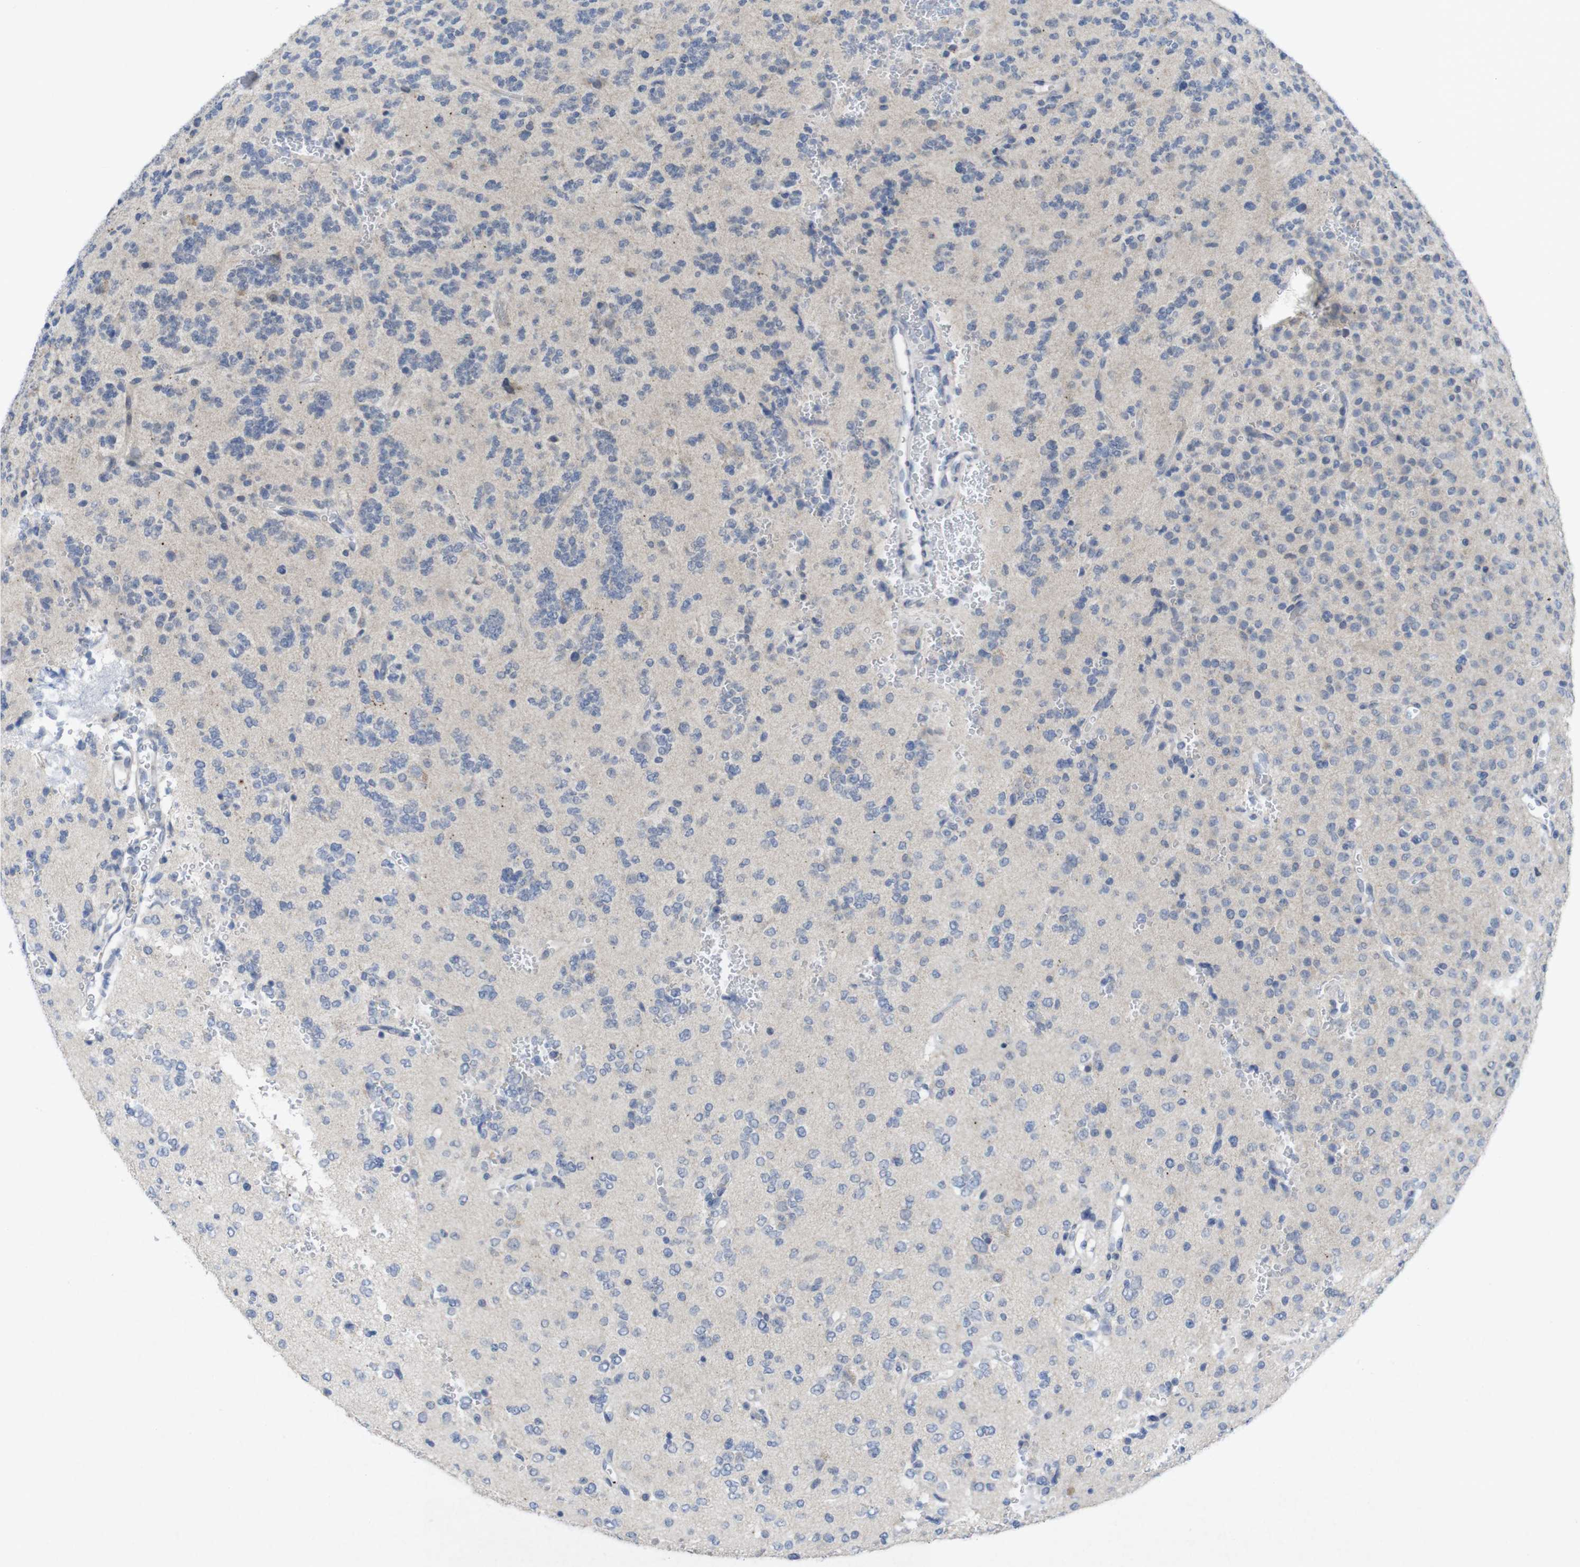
{"staining": {"intensity": "weak", "quantity": "<25%", "location": "cytoplasmic/membranous"}, "tissue": "glioma", "cell_type": "Tumor cells", "image_type": "cancer", "snomed": [{"axis": "morphology", "description": "Glioma, malignant, Low grade"}, {"axis": "topography", "description": "Brain"}], "caption": "Immunohistochemistry photomicrograph of neoplastic tissue: human glioma stained with DAB shows no significant protein positivity in tumor cells.", "gene": "SLAMF7", "patient": {"sex": "male", "age": 38}}